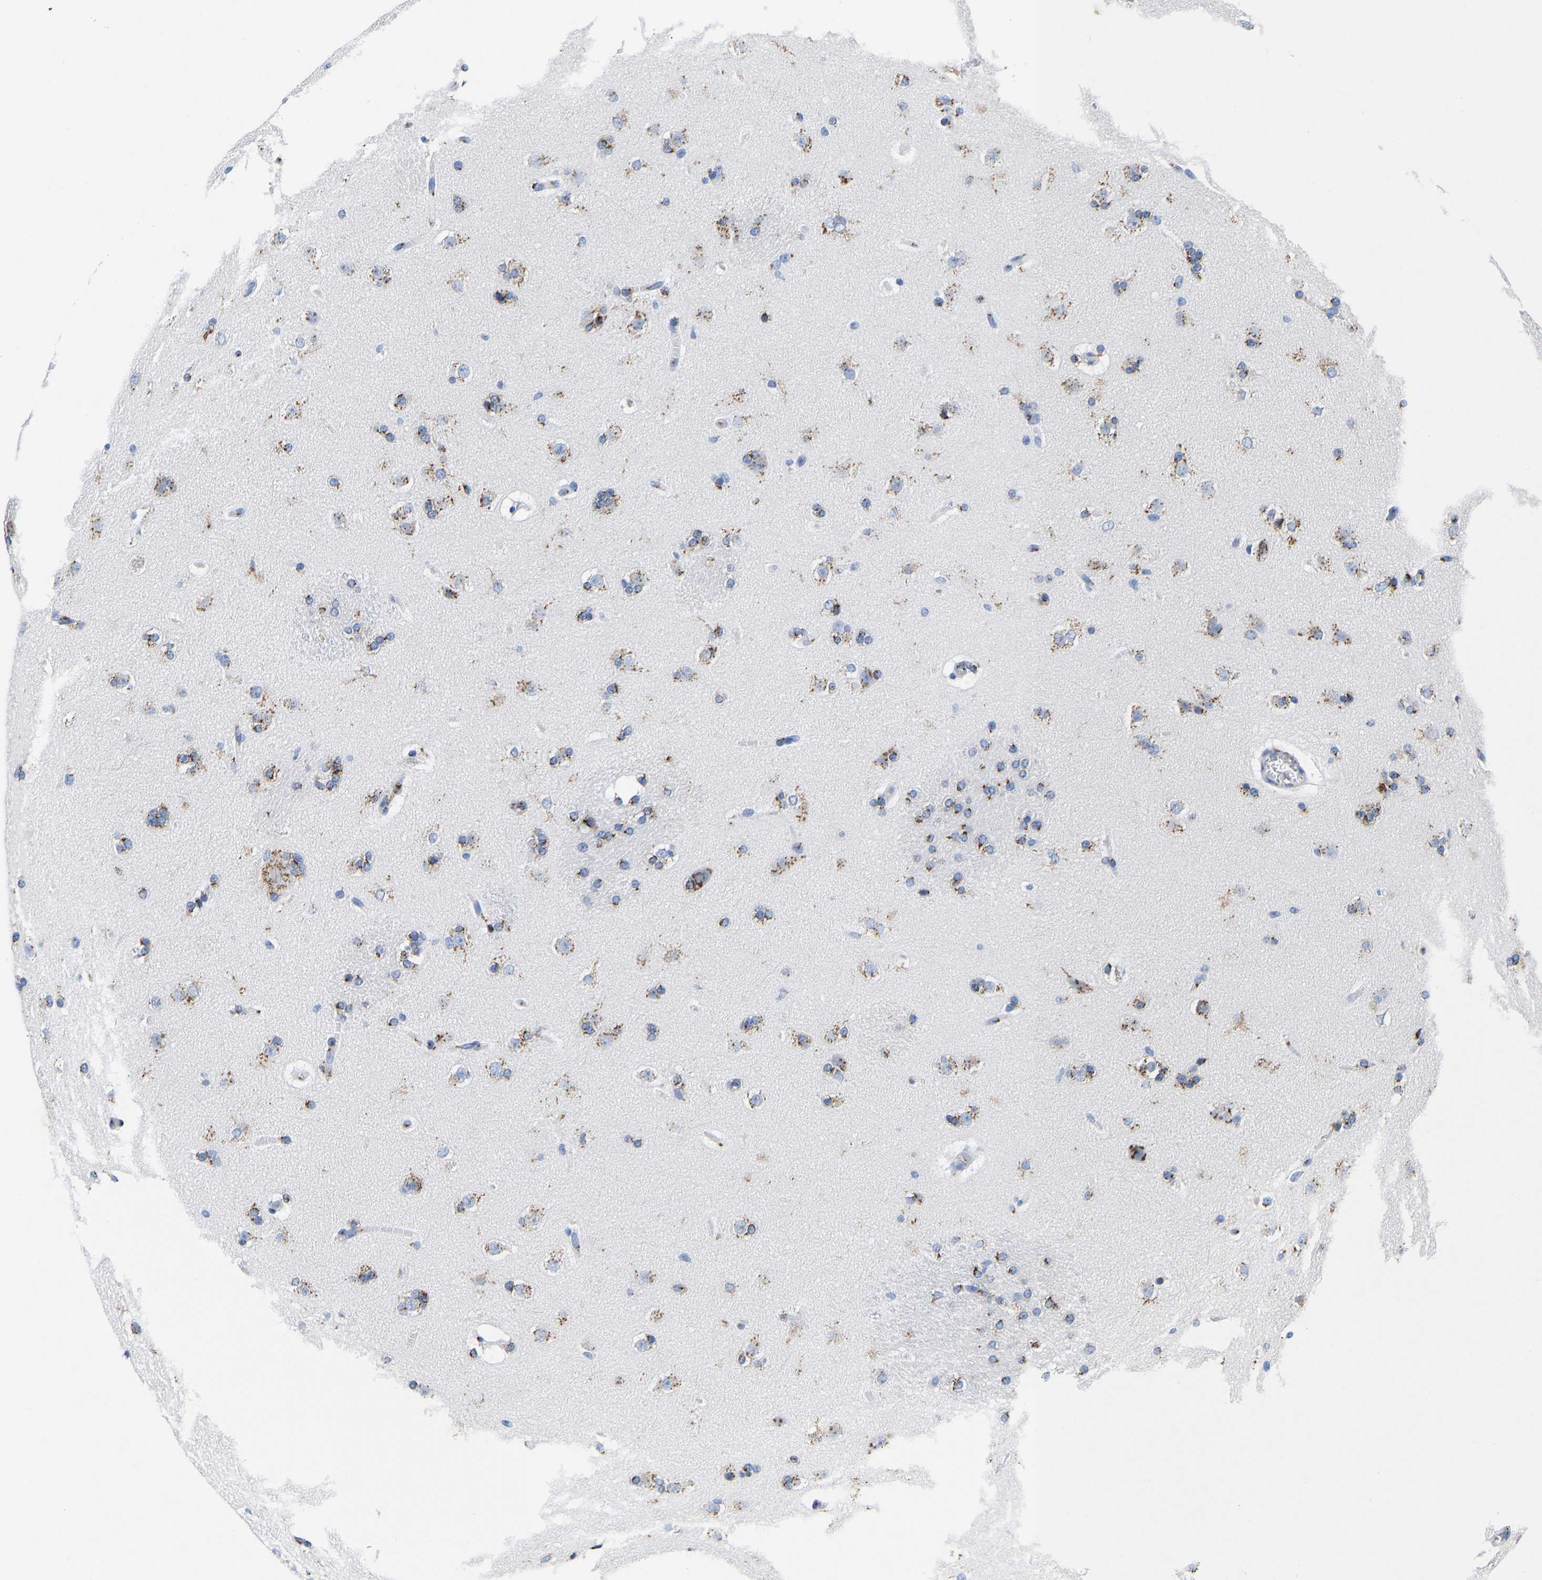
{"staining": {"intensity": "moderate", "quantity": ">75%", "location": "cytoplasmic/membranous"}, "tissue": "caudate", "cell_type": "Glial cells", "image_type": "normal", "snomed": [{"axis": "morphology", "description": "Normal tissue, NOS"}, {"axis": "topography", "description": "Lateral ventricle wall"}], "caption": "Immunohistochemical staining of normal human caudate reveals moderate cytoplasmic/membranous protein positivity in approximately >75% of glial cells. (DAB (3,3'-diaminobenzidine) IHC with brightfield microscopy, high magnification).", "gene": "TMEM87A", "patient": {"sex": "female", "age": 19}}